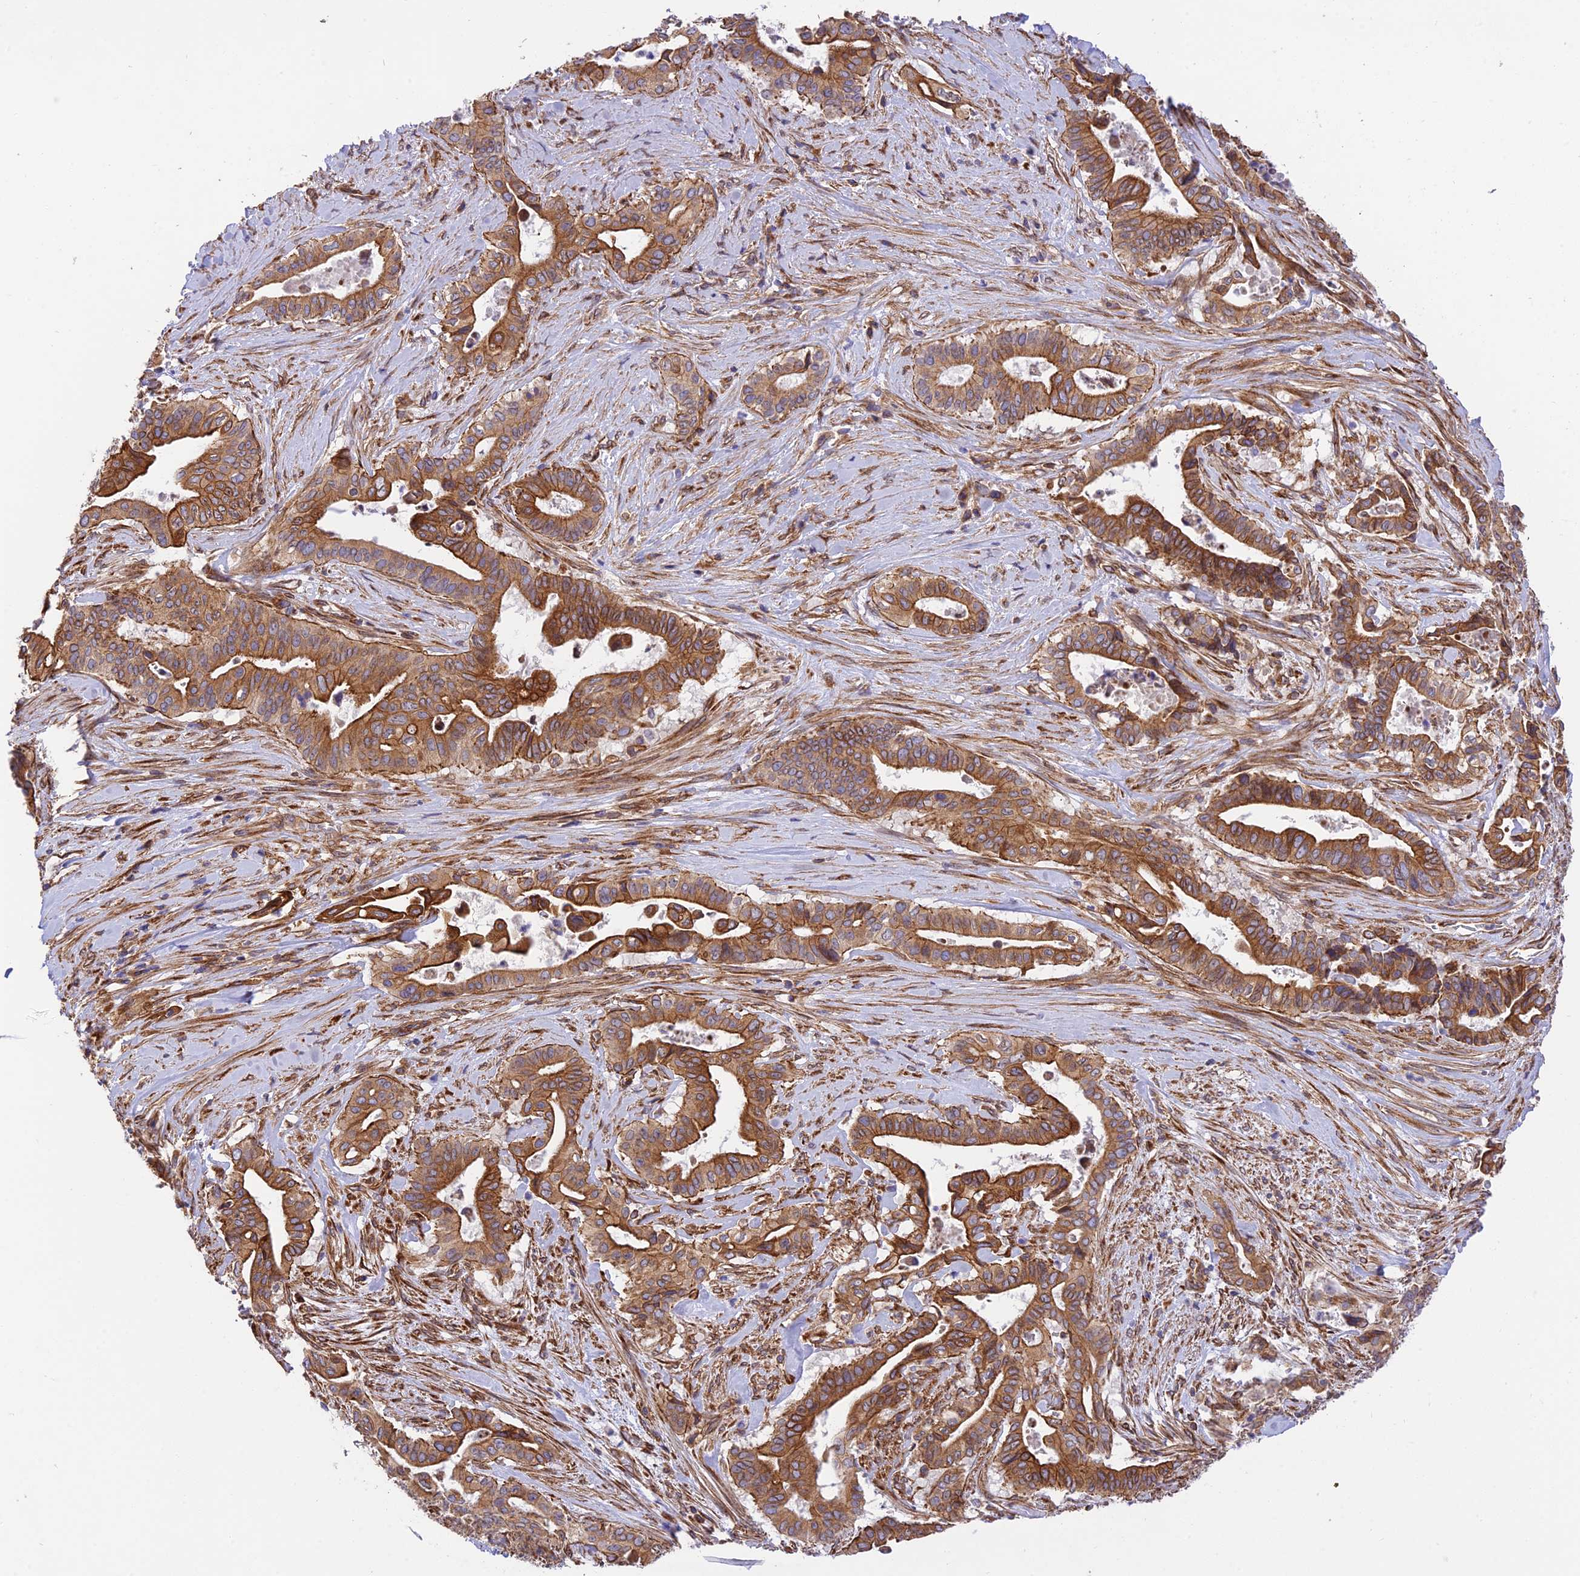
{"staining": {"intensity": "strong", "quantity": ">75%", "location": "cytoplasmic/membranous"}, "tissue": "pancreatic cancer", "cell_type": "Tumor cells", "image_type": "cancer", "snomed": [{"axis": "morphology", "description": "Adenocarcinoma, NOS"}, {"axis": "topography", "description": "Pancreas"}], "caption": "About >75% of tumor cells in adenocarcinoma (pancreatic) reveal strong cytoplasmic/membranous protein staining as visualized by brown immunohistochemical staining.", "gene": "EXOC3L4", "patient": {"sex": "female", "age": 77}}